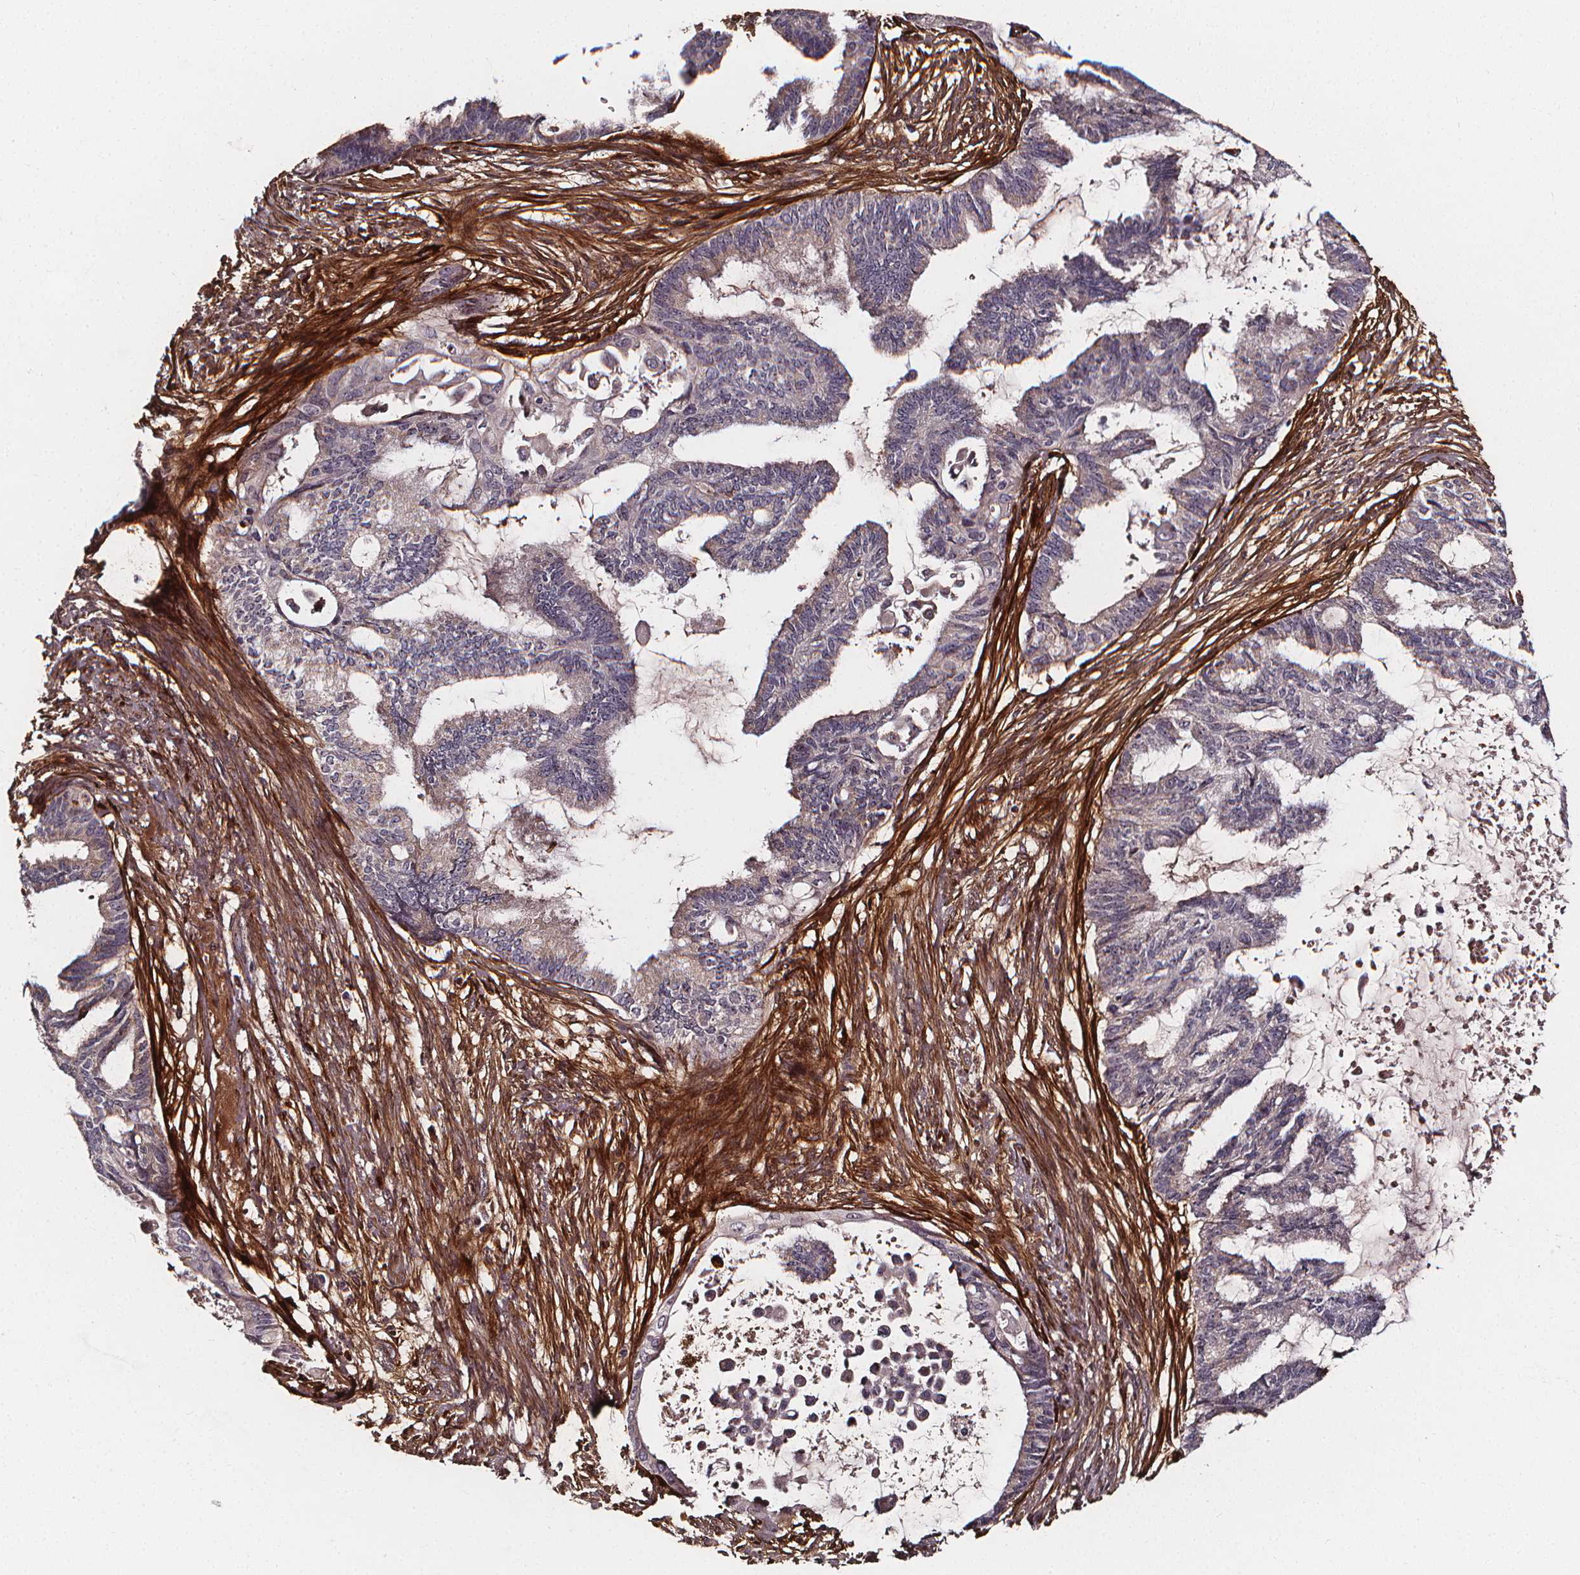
{"staining": {"intensity": "negative", "quantity": "none", "location": "none"}, "tissue": "endometrial cancer", "cell_type": "Tumor cells", "image_type": "cancer", "snomed": [{"axis": "morphology", "description": "Adenocarcinoma, NOS"}, {"axis": "topography", "description": "Endometrium"}], "caption": "Protein analysis of endometrial cancer (adenocarcinoma) displays no significant expression in tumor cells.", "gene": "AEBP1", "patient": {"sex": "female", "age": 86}}